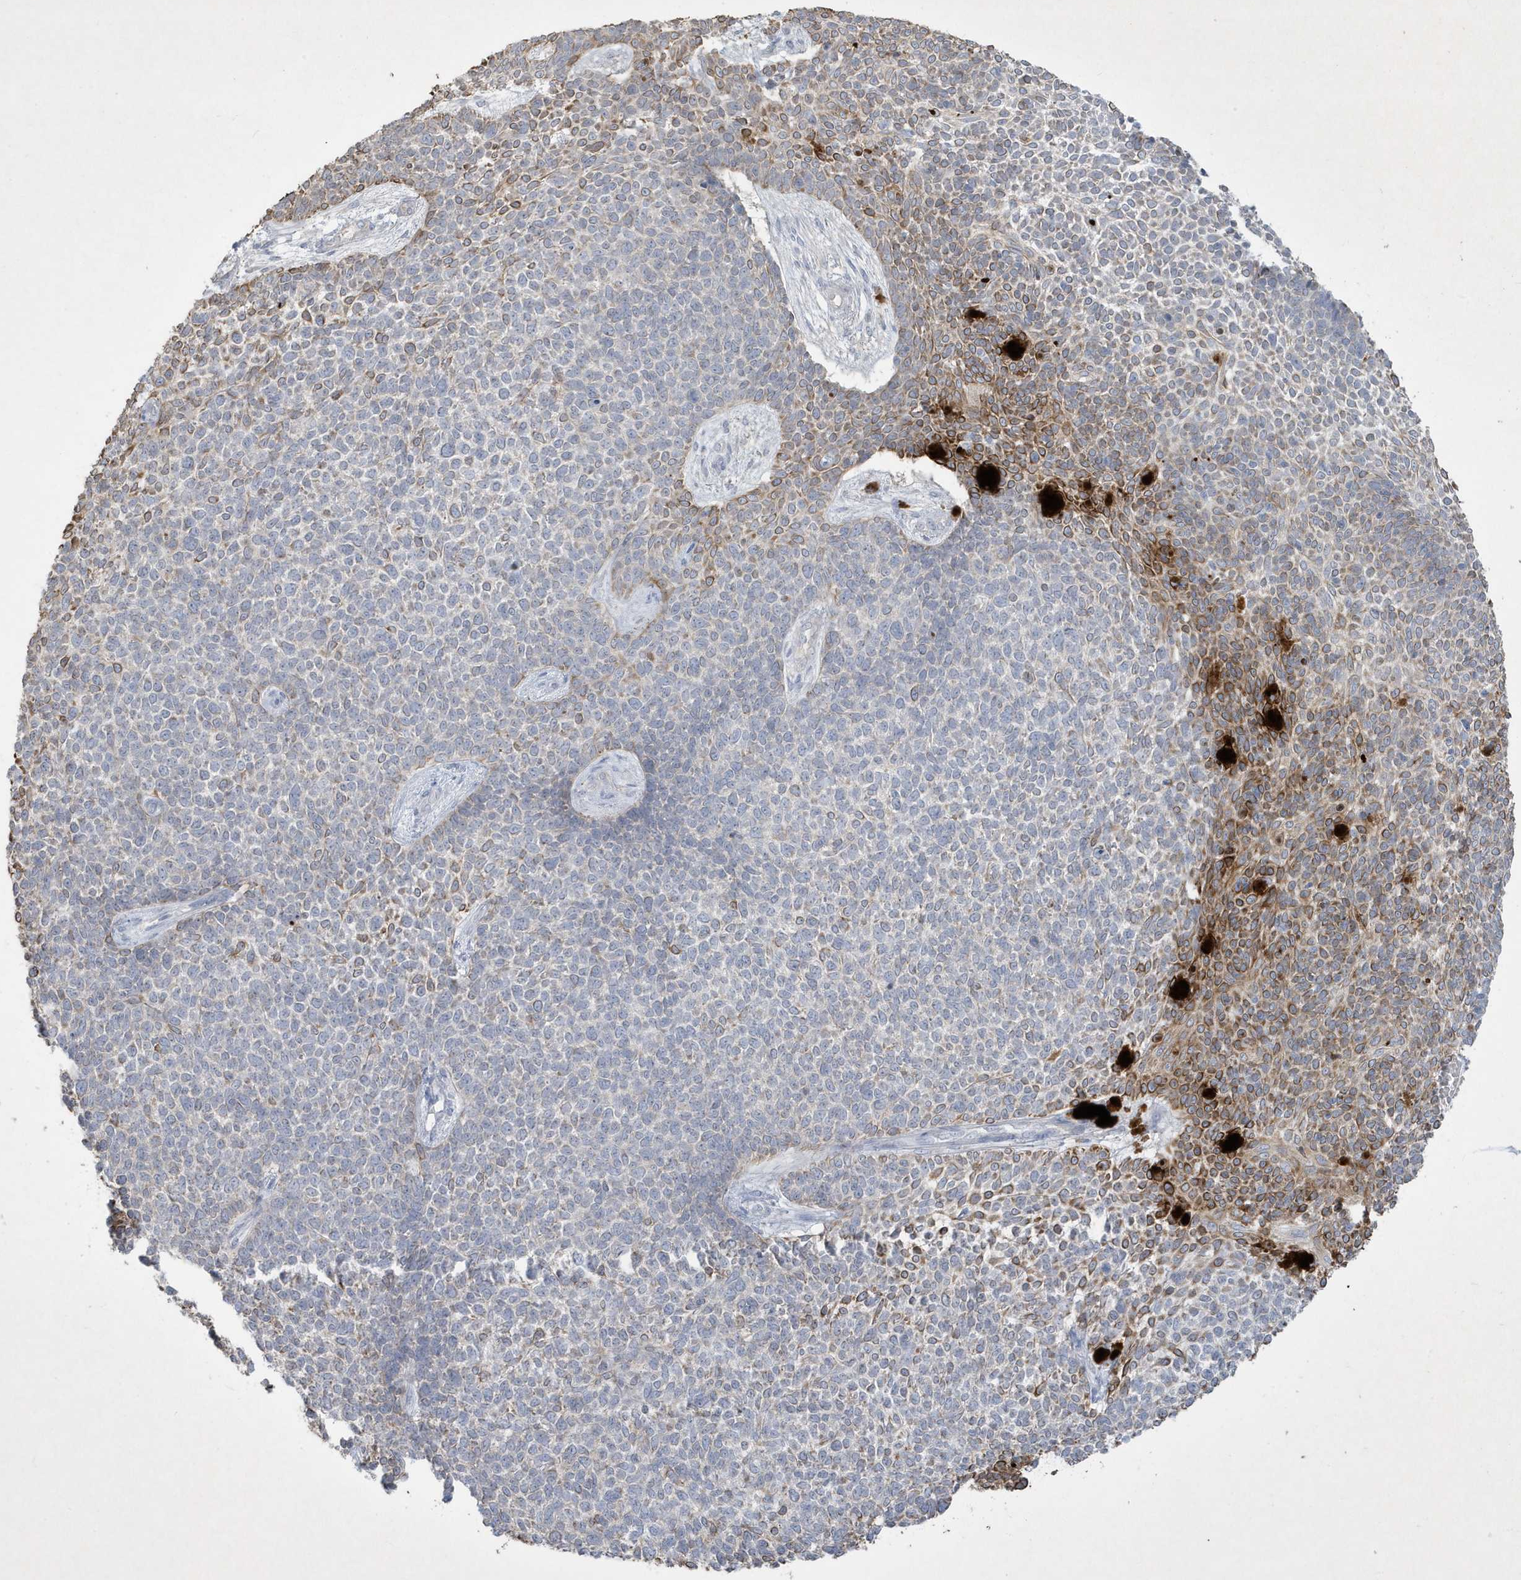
{"staining": {"intensity": "moderate", "quantity": "<25%", "location": "cytoplasmic/membranous"}, "tissue": "skin cancer", "cell_type": "Tumor cells", "image_type": "cancer", "snomed": [{"axis": "morphology", "description": "Basal cell carcinoma"}, {"axis": "topography", "description": "Skin"}], "caption": "The image exhibits staining of skin basal cell carcinoma, revealing moderate cytoplasmic/membranous protein expression (brown color) within tumor cells.", "gene": "CCDC24", "patient": {"sex": "female", "age": 84}}